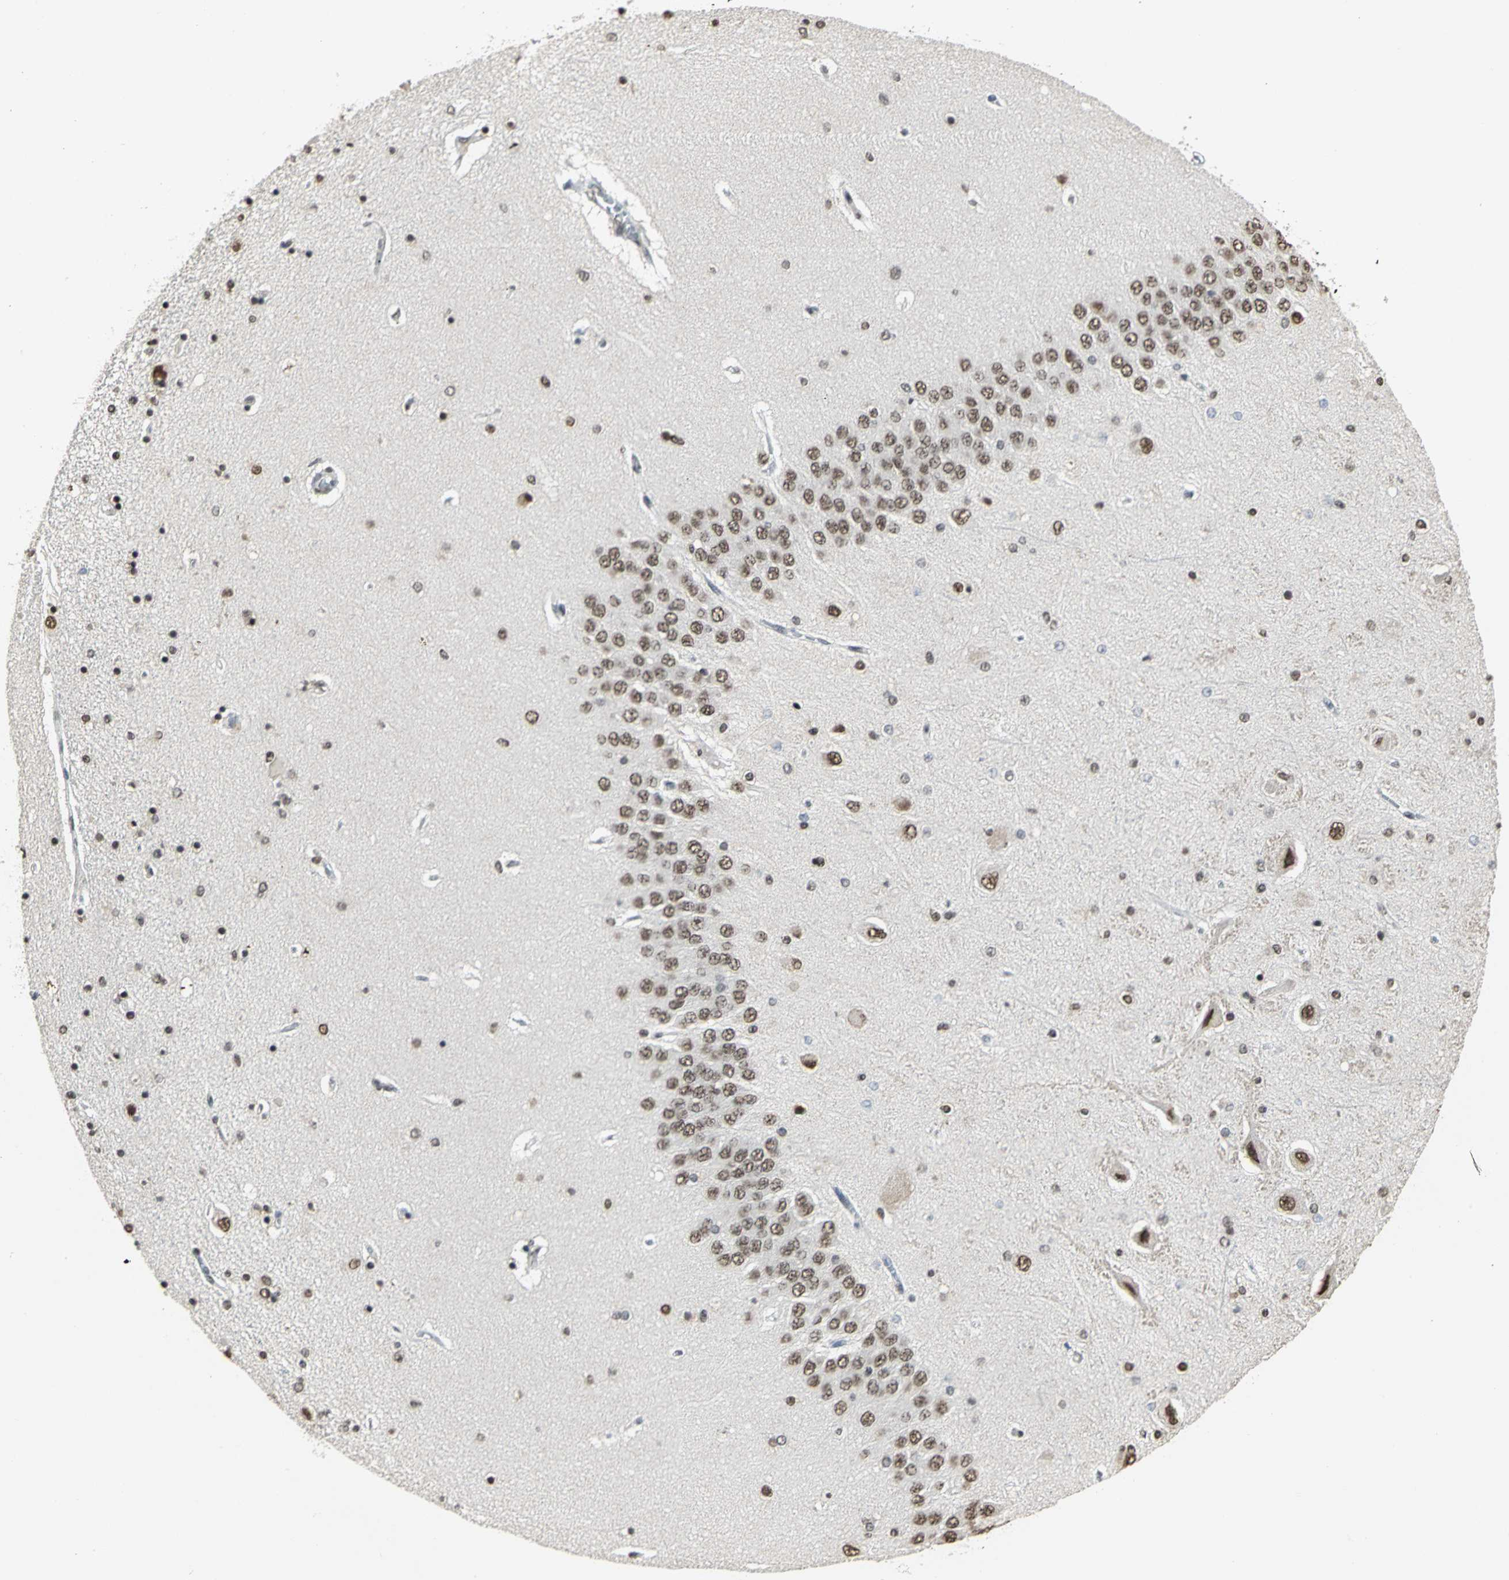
{"staining": {"intensity": "strong", "quantity": ">75%", "location": "nuclear"}, "tissue": "hippocampus", "cell_type": "Glial cells", "image_type": "normal", "snomed": [{"axis": "morphology", "description": "Normal tissue, NOS"}, {"axis": "topography", "description": "Hippocampus"}], "caption": "The histopathology image displays immunohistochemical staining of benign hippocampus. There is strong nuclear positivity is appreciated in about >75% of glial cells. (Brightfield microscopy of DAB IHC at high magnification).", "gene": "CCDC88C", "patient": {"sex": "female", "age": 54}}